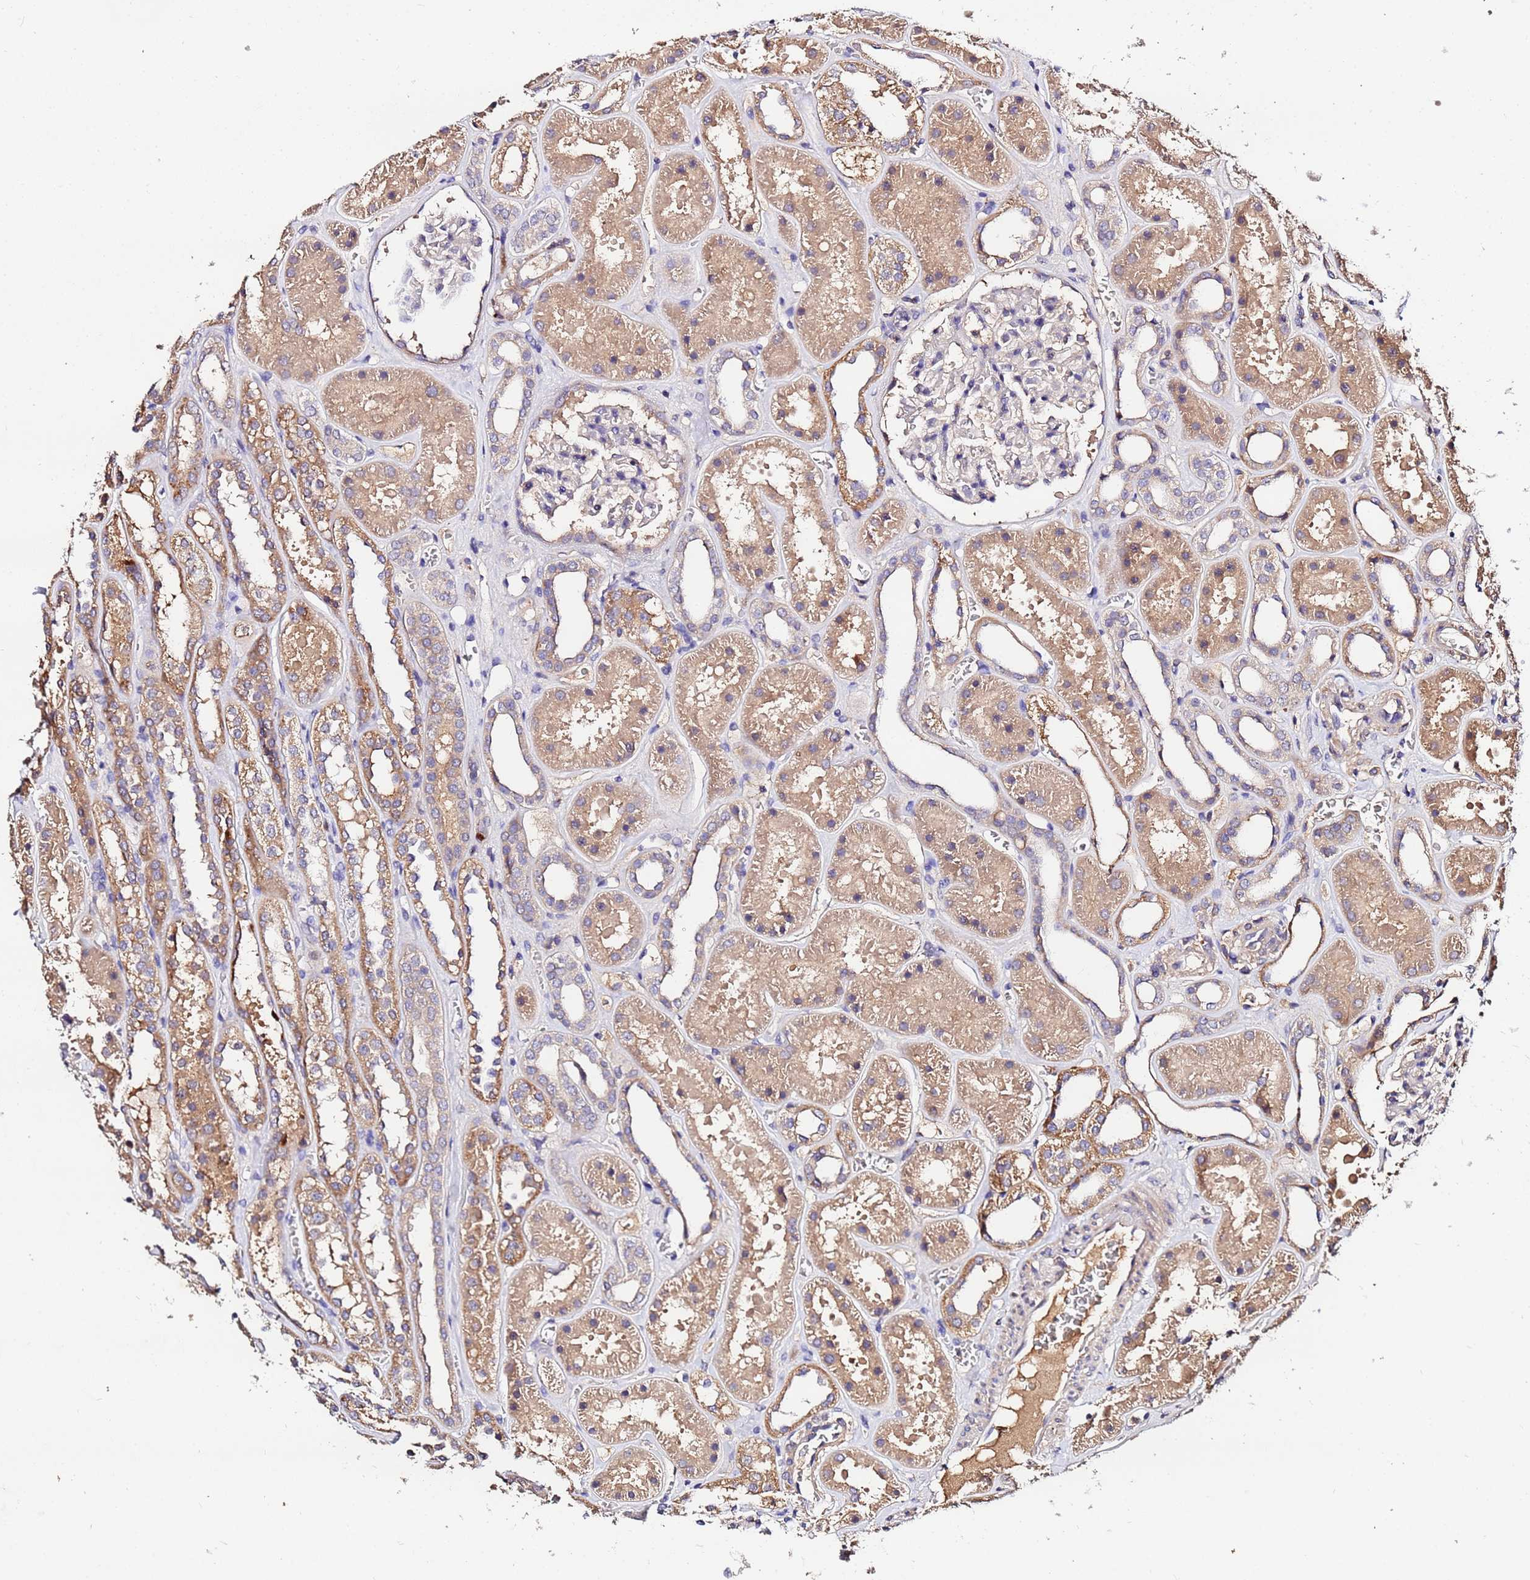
{"staining": {"intensity": "negative", "quantity": "none", "location": "none"}, "tissue": "kidney", "cell_type": "Cells in glomeruli", "image_type": "normal", "snomed": [{"axis": "morphology", "description": "Normal tissue, NOS"}, {"axis": "topography", "description": "Kidney"}], "caption": "Cells in glomeruli are negative for protein expression in benign human kidney.", "gene": "MTERF1", "patient": {"sex": "female", "age": 41}}